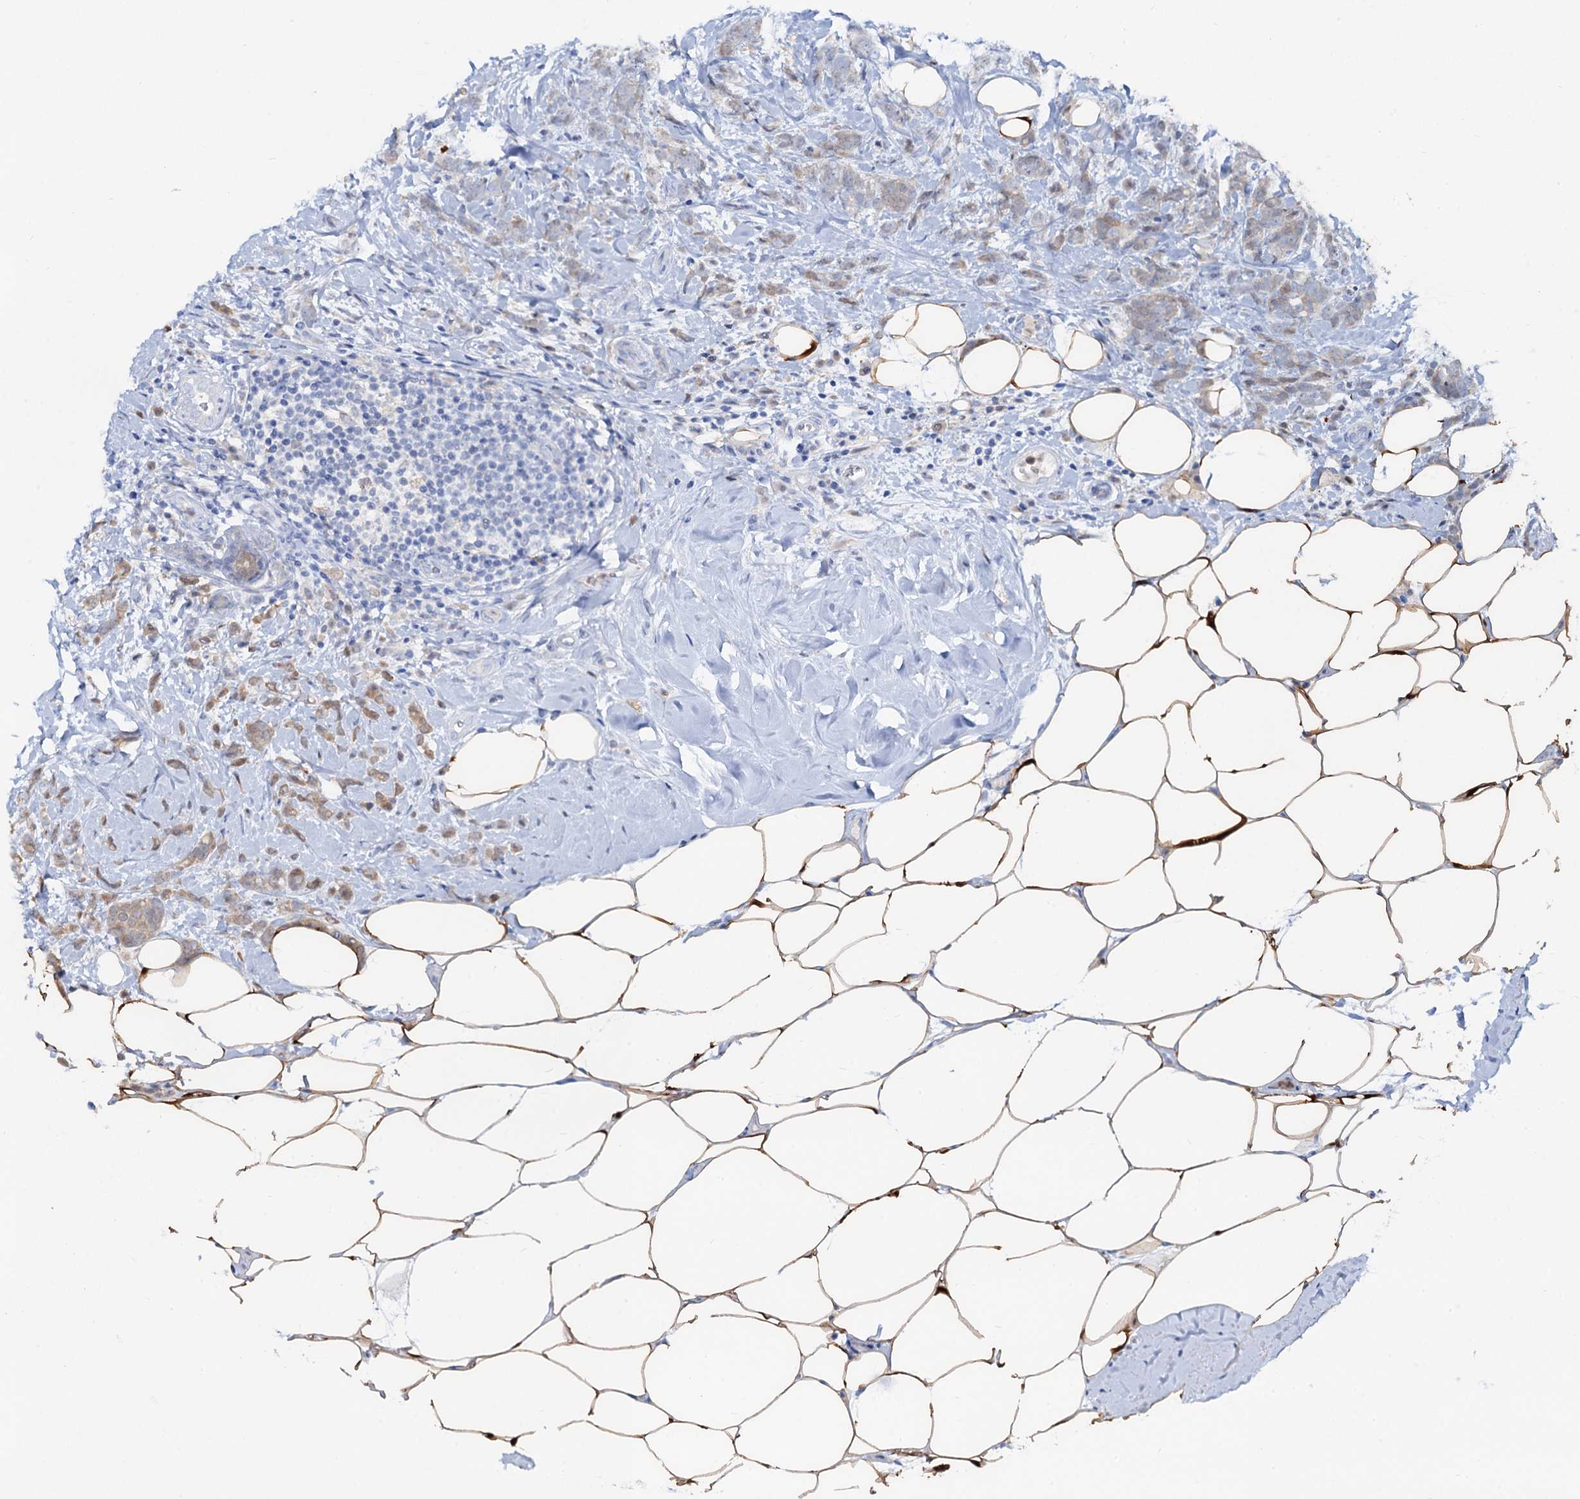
{"staining": {"intensity": "negative", "quantity": "none", "location": "none"}, "tissue": "breast cancer", "cell_type": "Tumor cells", "image_type": "cancer", "snomed": [{"axis": "morphology", "description": "Lobular carcinoma"}, {"axis": "topography", "description": "Breast"}], "caption": "Protein analysis of breast cancer (lobular carcinoma) shows no significant staining in tumor cells. The staining was performed using DAB (3,3'-diaminobenzidine) to visualize the protein expression in brown, while the nuclei were stained in blue with hematoxylin (Magnification: 20x).", "gene": "FAH", "patient": {"sex": "female", "age": 58}}